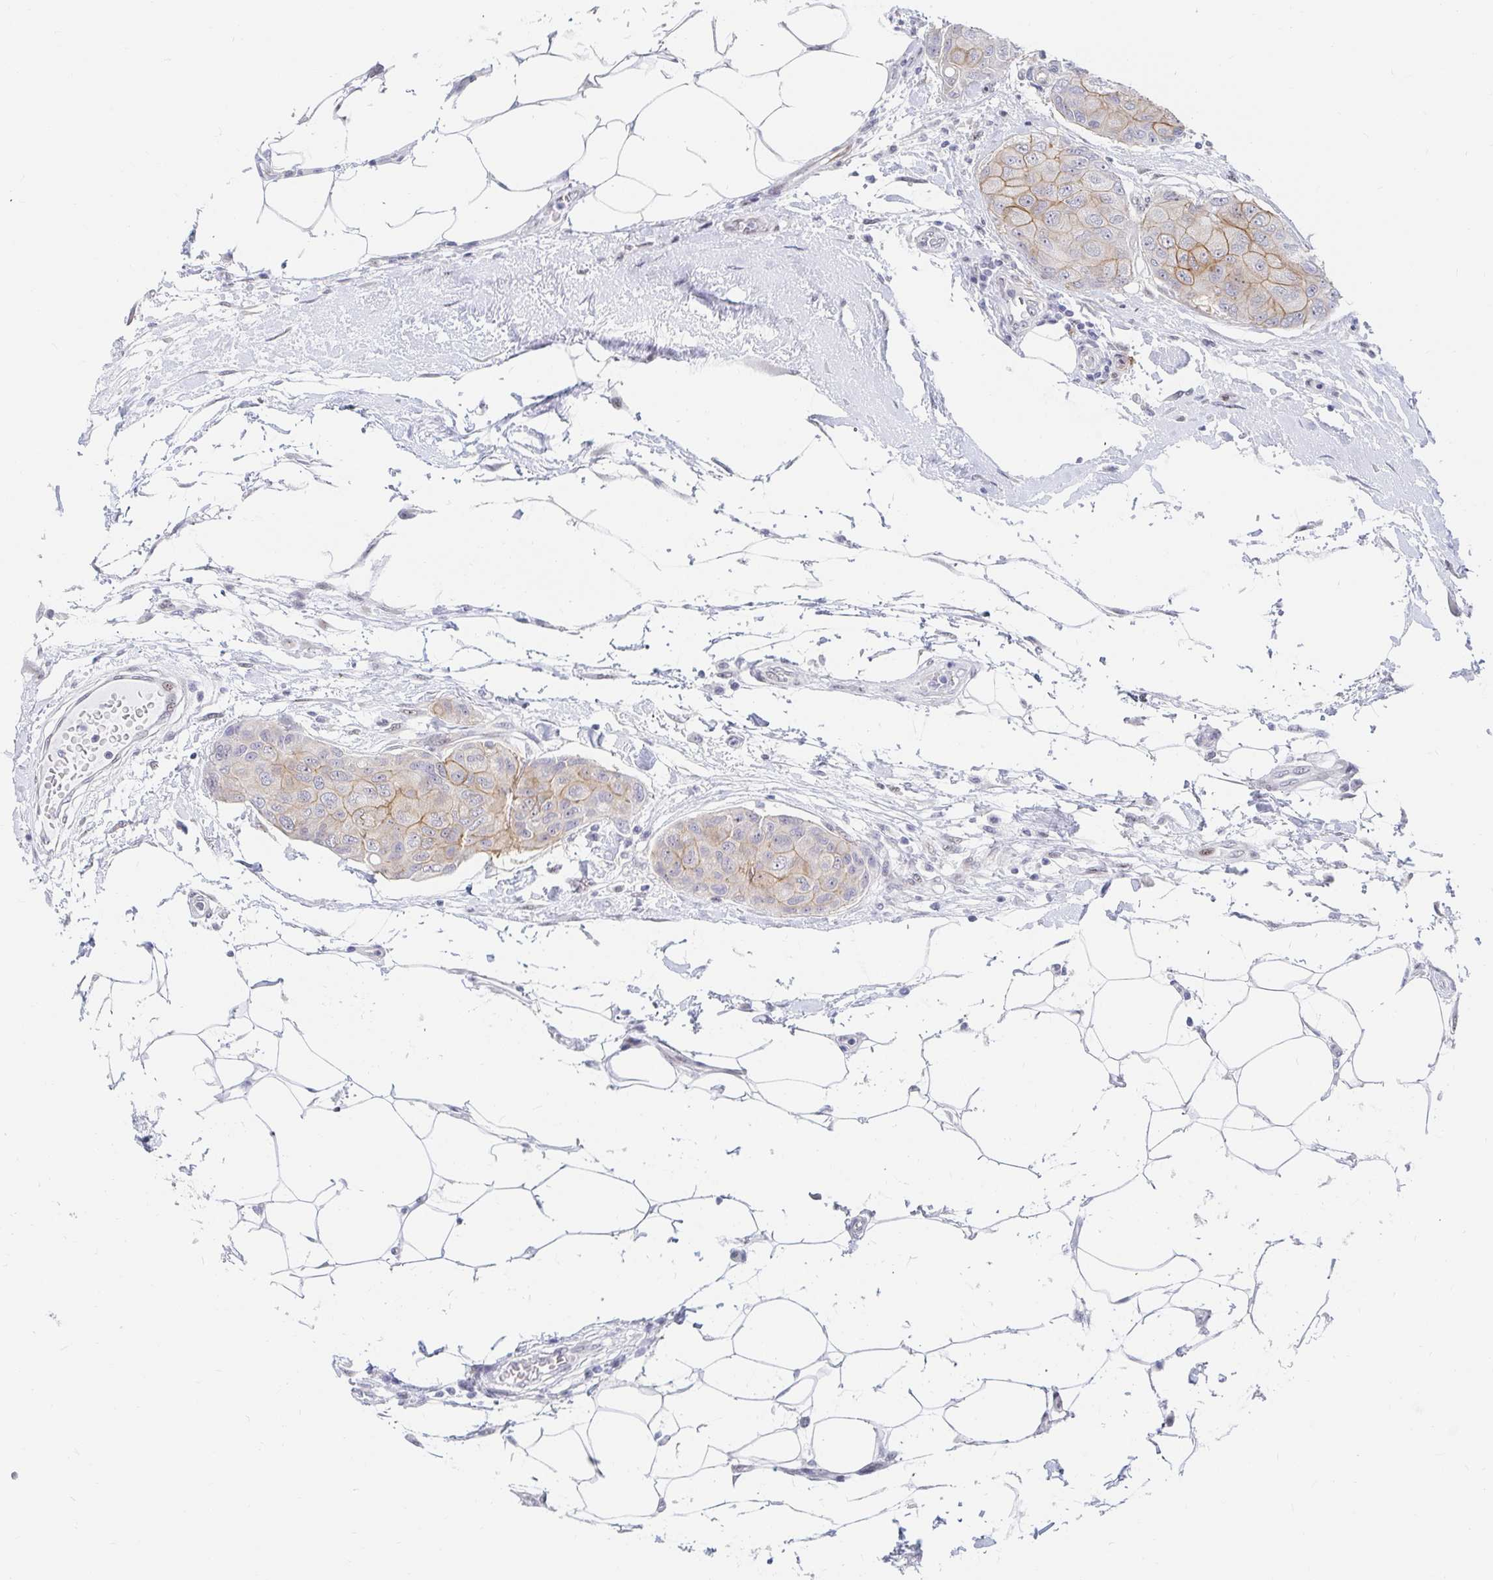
{"staining": {"intensity": "weak", "quantity": "25%-75%", "location": "cytoplasmic/membranous"}, "tissue": "breast cancer", "cell_type": "Tumor cells", "image_type": "cancer", "snomed": [{"axis": "morphology", "description": "Duct carcinoma"}, {"axis": "topography", "description": "Breast"}, {"axis": "topography", "description": "Lymph node"}], "caption": "Tumor cells demonstrate low levels of weak cytoplasmic/membranous positivity in about 25%-75% of cells in human breast cancer (invasive ductal carcinoma). (Brightfield microscopy of DAB IHC at high magnification).", "gene": "COL28A1", "patient": {"sex": "female", "age": 80}}